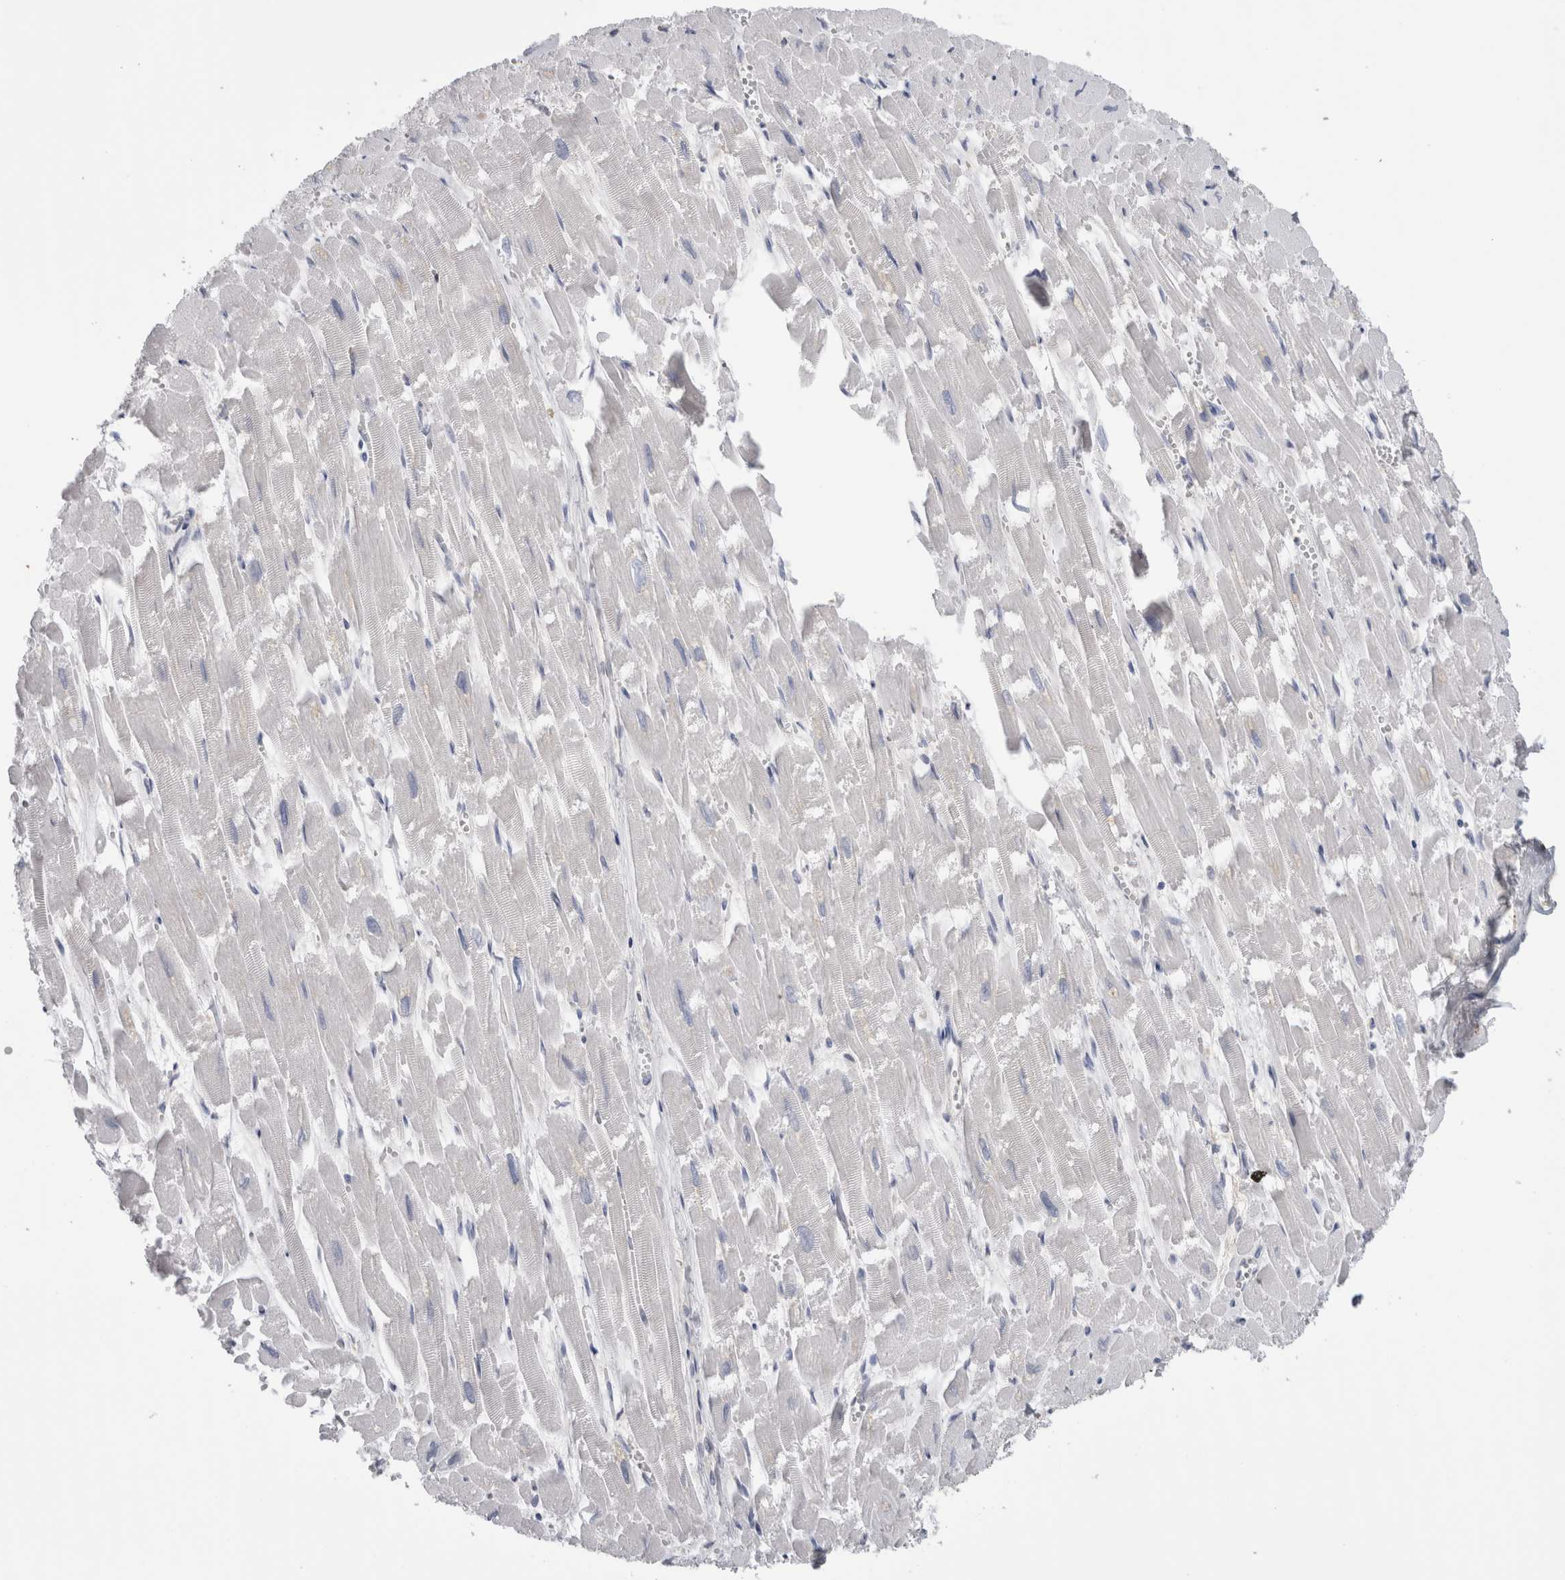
{"staining": {"intensity": "negative", "quantity": "none", "location": "none"}, "tissue": "heart muscle", "cell_type": "Cardiomyocytes", "image_type": "normal", "snomed": [{"axis": "morphology", "description": "Normal tissue, NOS"}, {"axis": "topography", "description": "Heart"}], "caption": "Immunohistochemistry of unremarkable human heart muscle shows no positivity in cardiomyocytes.", "gene": "SCRN1", "patient": {"sex": "male", "age": 54}}